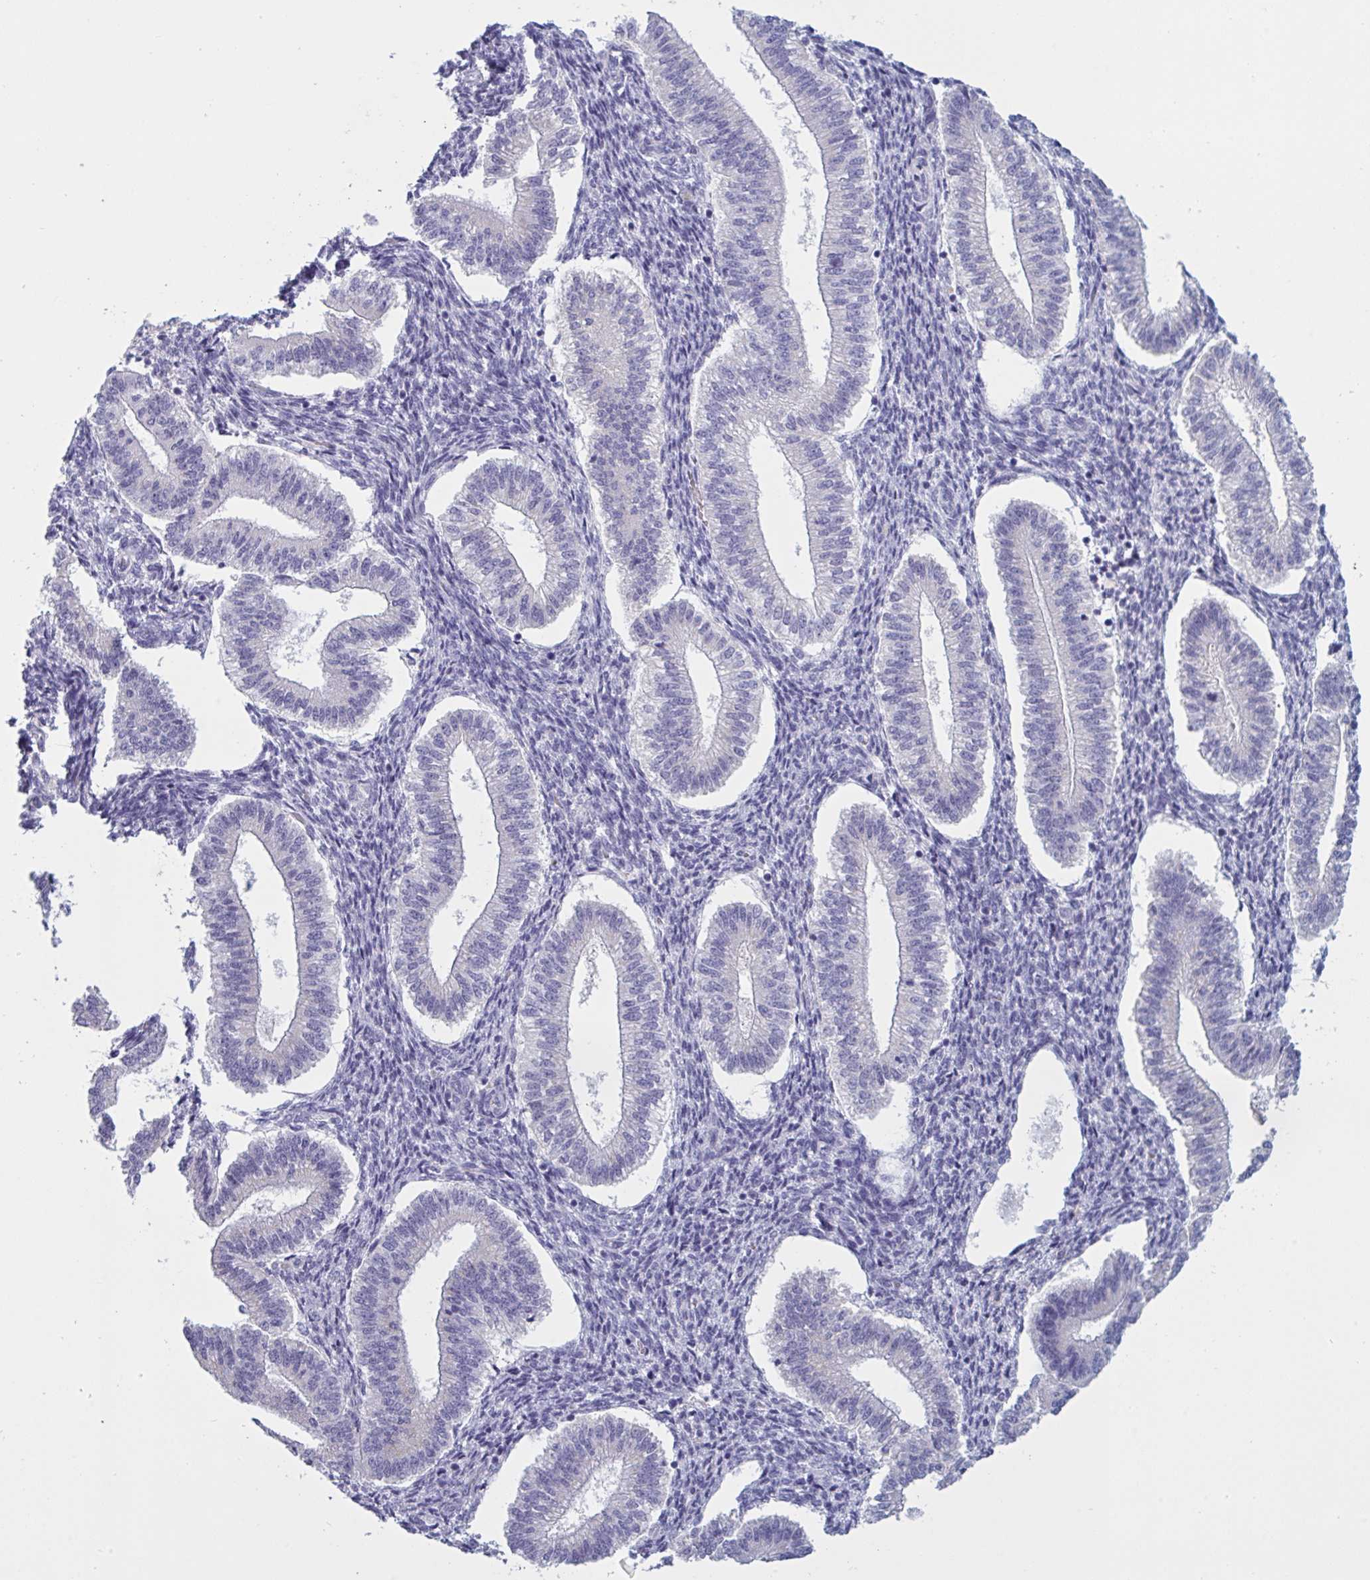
{"staining": {"intensity": "negative", "quantity": "none", "location": "none"}, "tissue": "endometrium", "cell_type": "Cells in endometrial stroma", "image_type": "normal", "snomed": [{"axis": "morphology", "description": "Normal tissue, NOS"}, {"axis": "topography", "description": "Endometrium"}], "caption": "Immunohistochemical staining of unremarkable endometrium shows no significant positivity in cells in endometrial stroma.", "gene": "NDUFC2", "patient": {"sex": "female", "age": 25}}